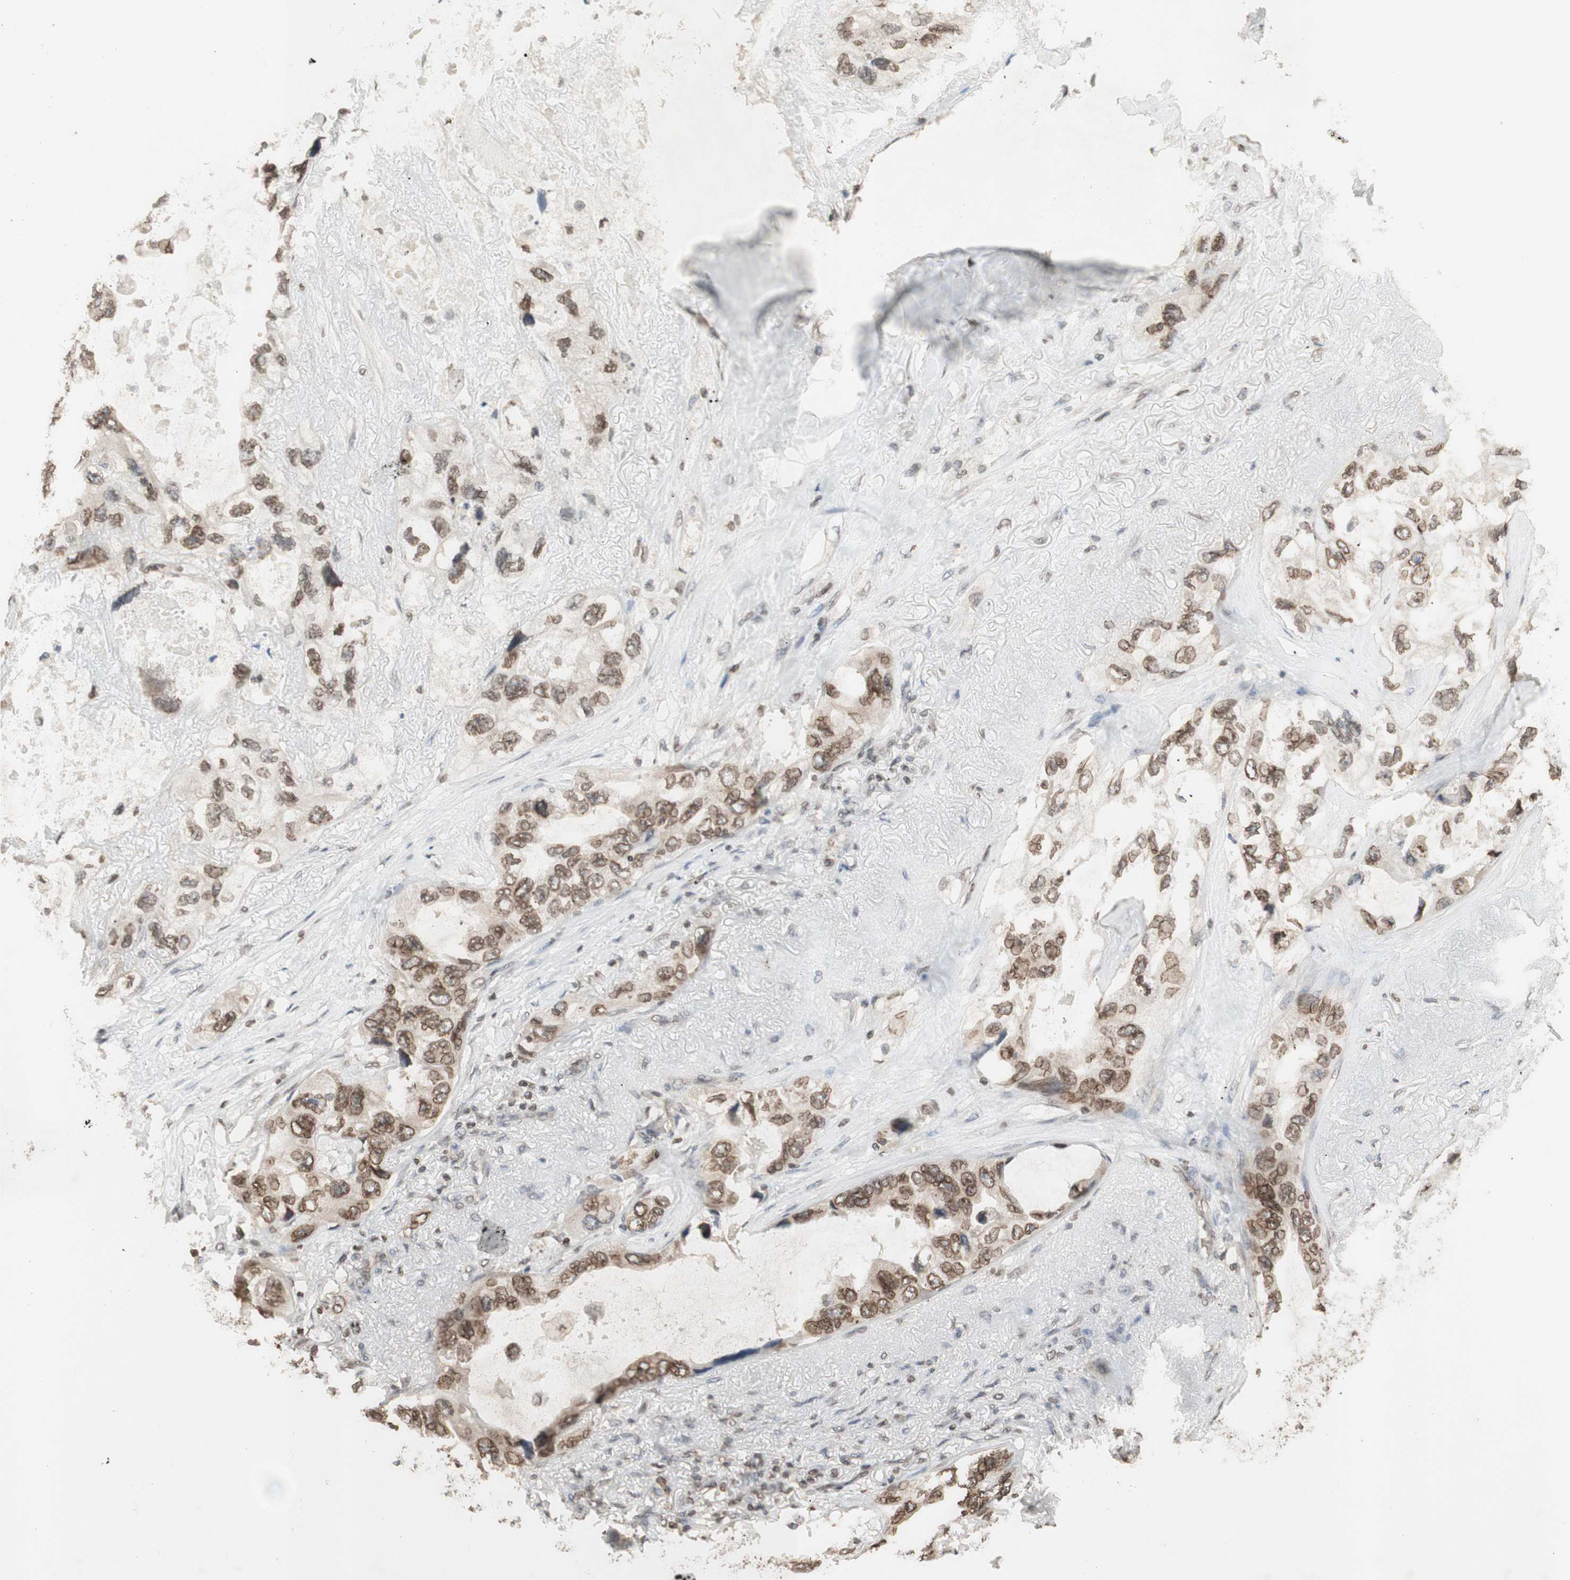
{"staining": {"intensity": "moderate", "quantity": ">75%", "location": "cytoplasmic/membranous,nuclear"}, "tissue": "lung cancer", "cell_type": "Tumor cells", "image_type": "cancer", "snomed": [{"axis": "morphology", "description": "Squamous cell carcinoma, NOS"}, {"axis": "topography", "description": "Lung"}], "caption": "Tumor cells reveal medium levels of moderate cytoplasmic/membranous and nuclear positivity in approximately >75% of cells in human lung cancer. Using DAB (brown) and hematoxylin (blue) stains, captured at high magnification using brightfield microscopy.", "gene": "TMPO", "patient": {"sex": "female", "age": 73}}